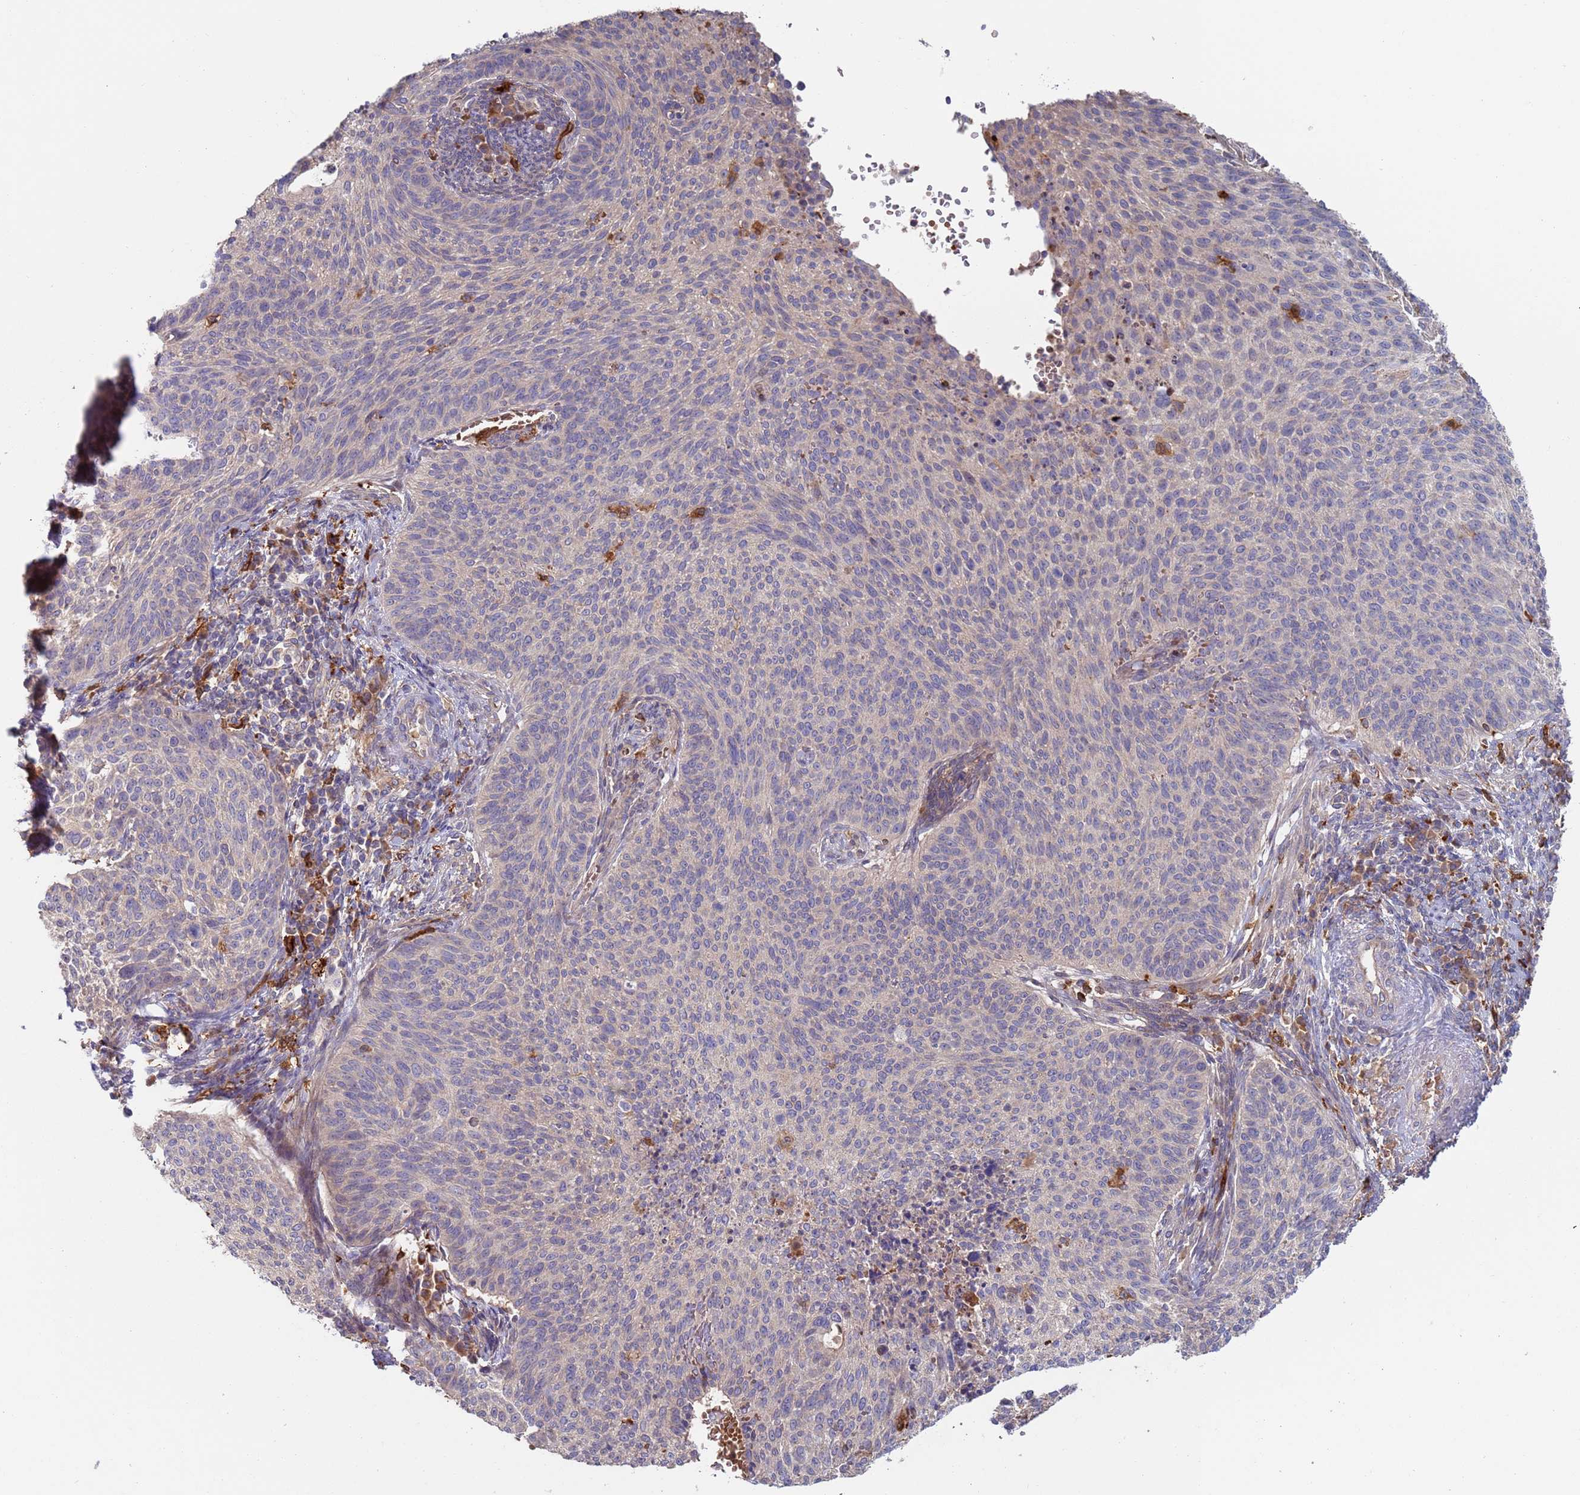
{"staining": {"intensity": "negative", "quantity": "none", "location": "none"}, "tissue": "cervical cancer", "cell_type": "Tumor cells", "image_type": "cancer", "snomed": [{"axis": "morphology", "description": "Squamous cell carcinoma, NOS"}, {"axis": "topography", "description": "Cervix"}], "caption": "This is a histopathology image of IHC staining of squamous cell carcinoma (cervical), which shows no positivity in tumor cells. (Brightfield microscopy of DAB immunohistochemistry at high magnification).", "gene": "MALRD1", "patient": {"sex": "female", "age": 70}}